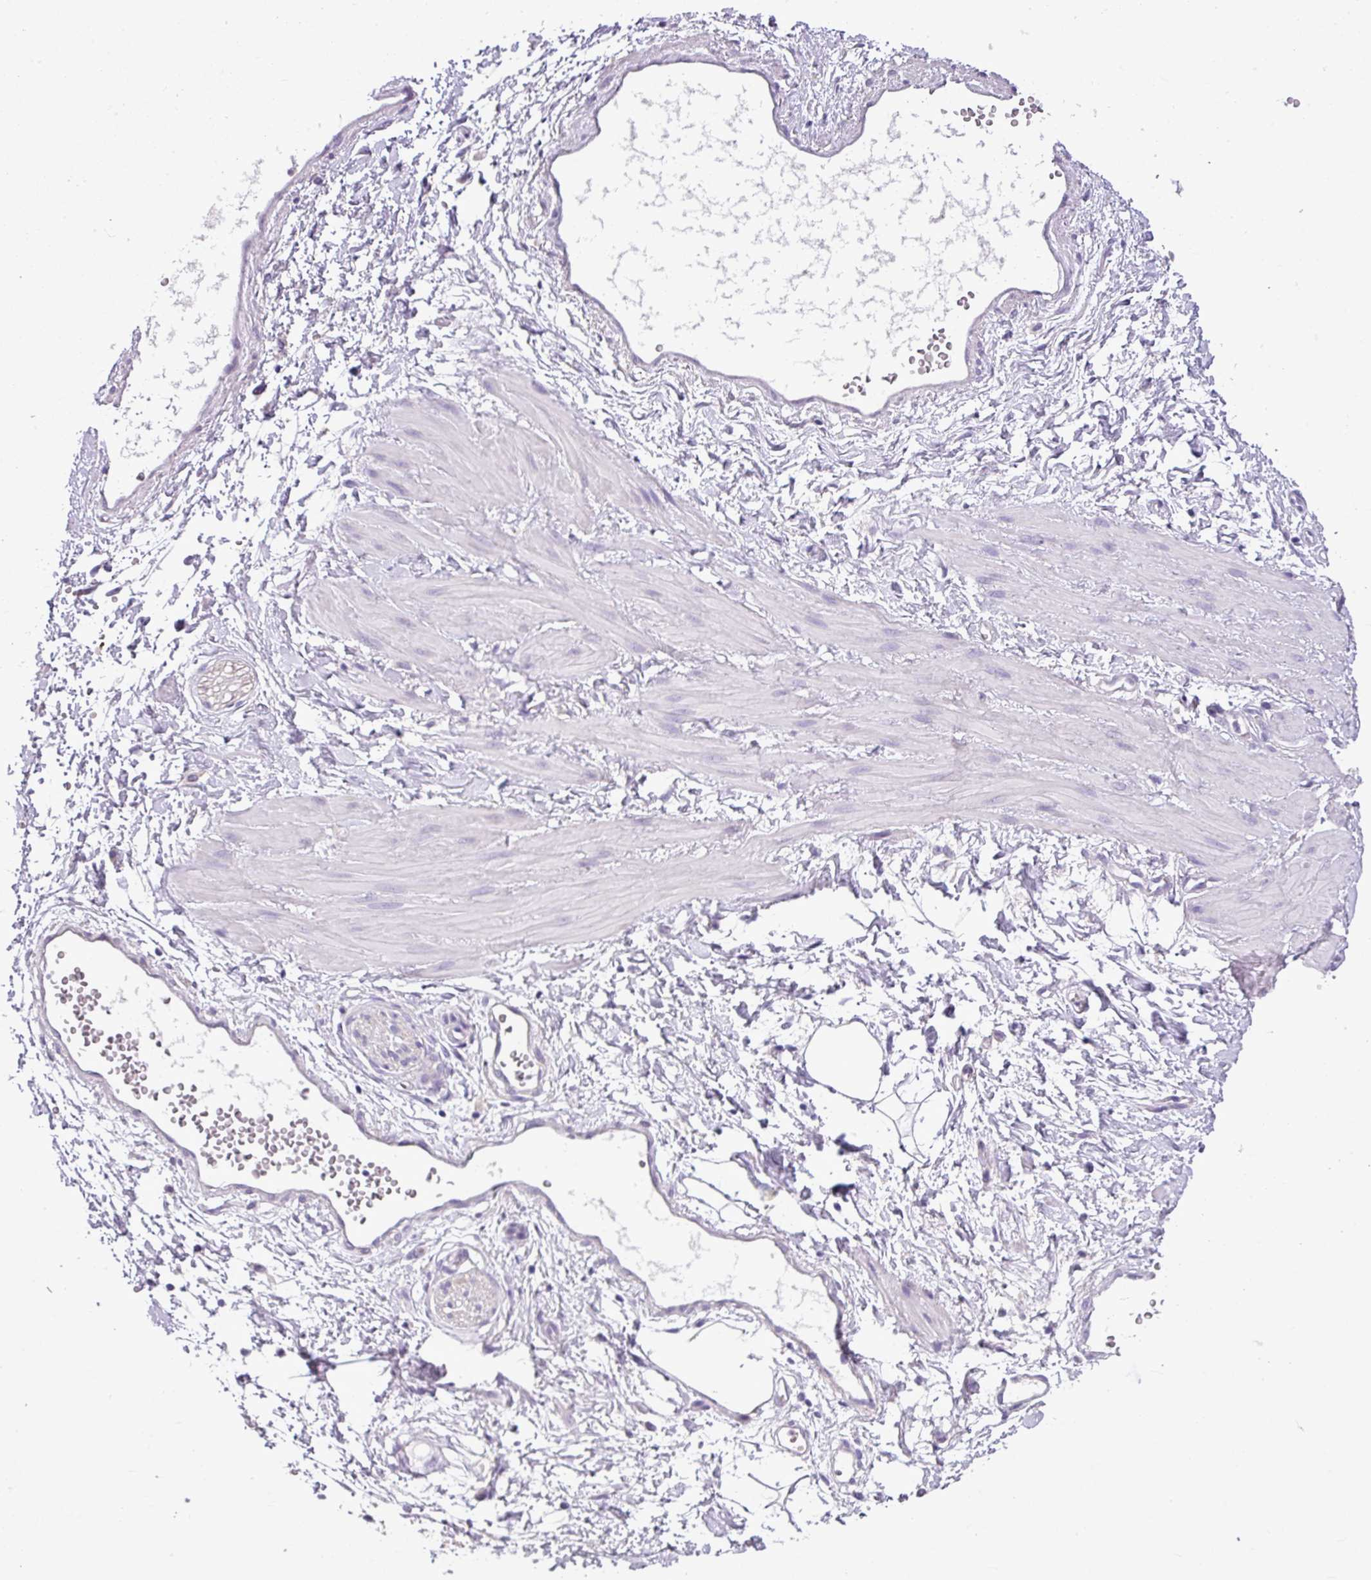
{"staining": {"intensity": "negative", "quantity": "none", "location": "none"}, "tissue": "adipose tissue", "cell_type": "Adipocytes", "image_type": "normal", "snomed": [{"axis": "morphology", "description": "Normal tissue, NOS"}, {"axis": "topography", "description": "Prostate"}, {"axis": "topography", "description": "Peripheral nerve tissue"}], "caption": "A high-resolution photomicrograph shows immunohistochemistry staining of unremarkable adipose tissue, which displays no significant positivity in adipocytes.", "gene": "ALDH2", "patient": {"sex": "male", "age": 55}}